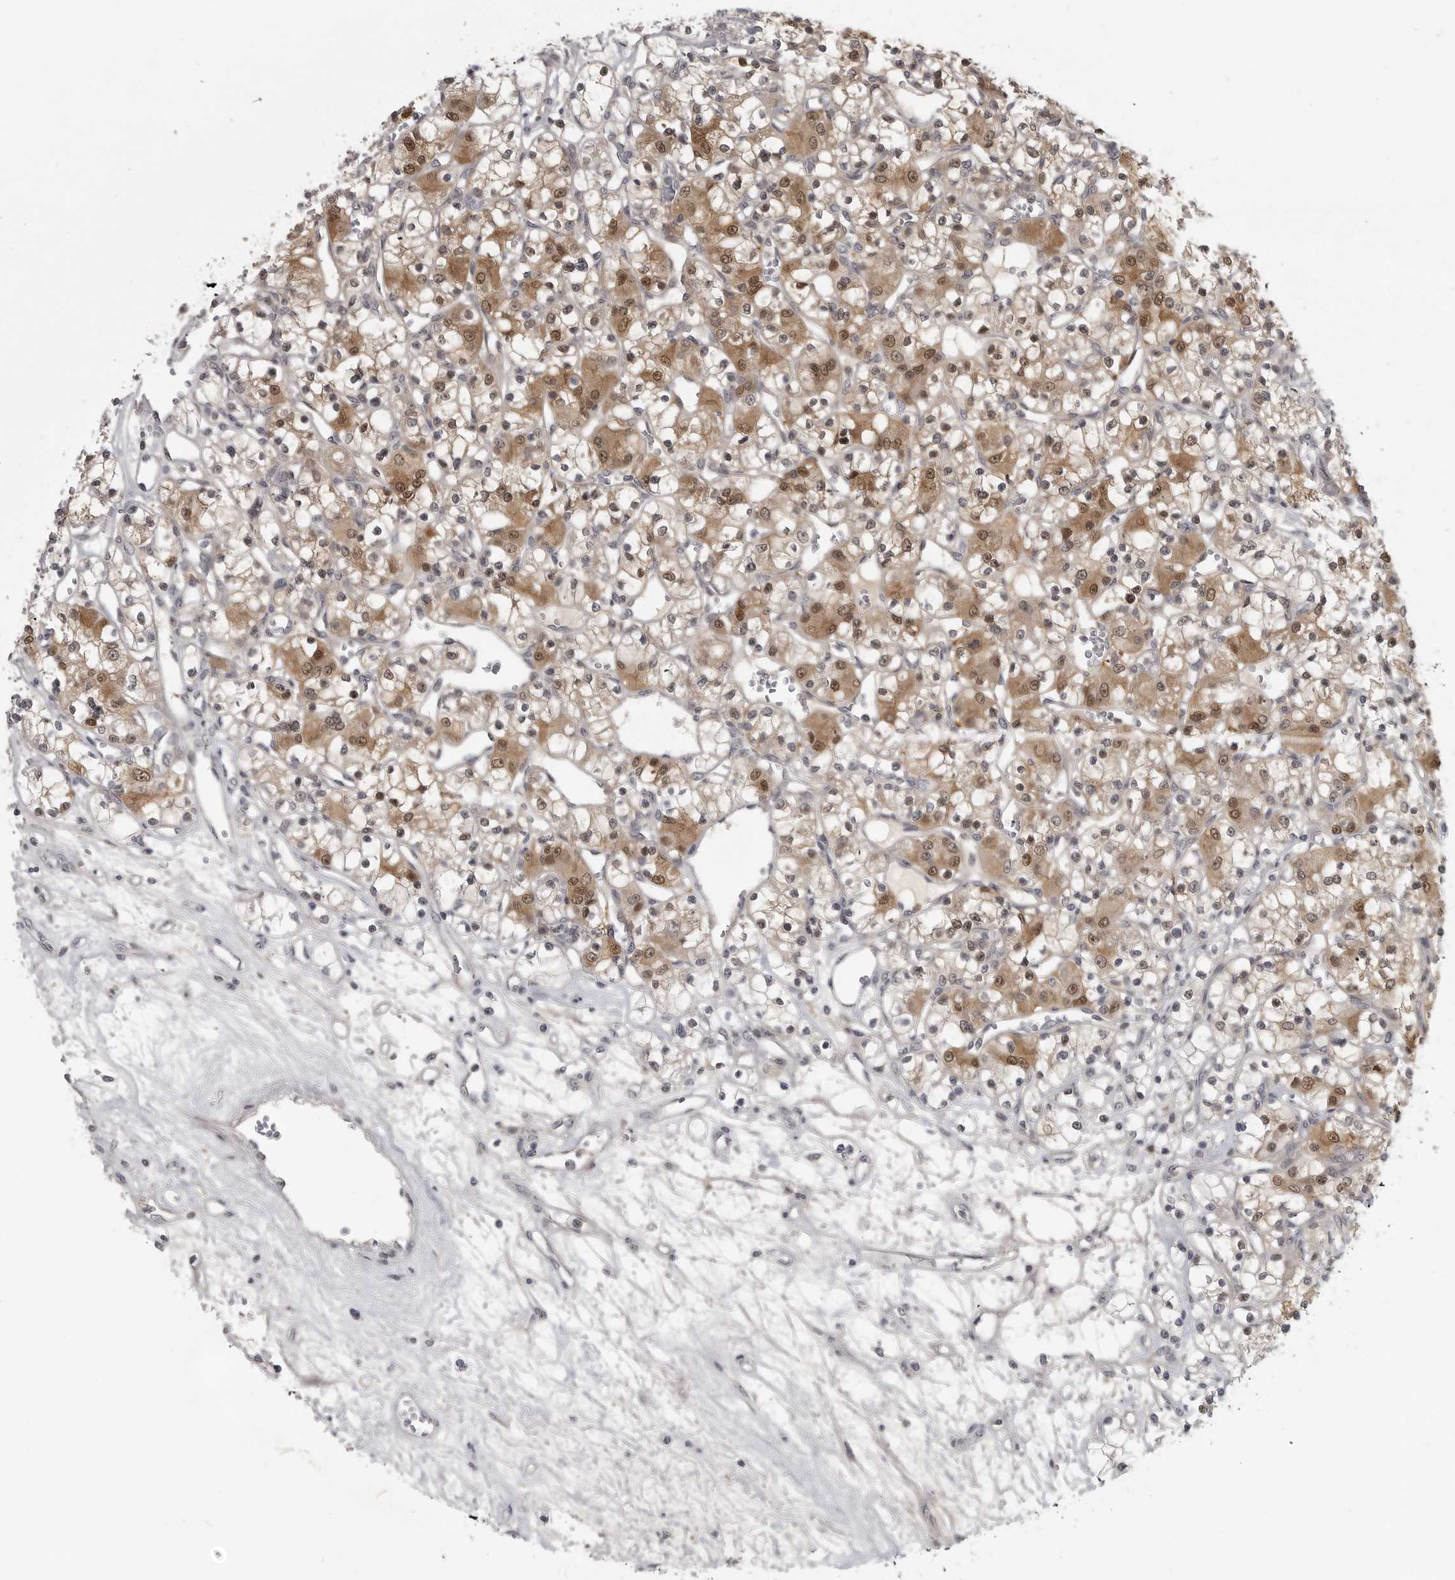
{"staining": {"intensity": "moderate", "quantity": "25%-75%", "location": "cytoplasmic/membranous,nuclear"}, "tissue": "renal cancer", "cell_type": "Tumor cells", "image_type": "cancer", "snomed": [{"axis": "morphology", "description": "Adenocarcinoma, NOS"}, {"axis": "topography", "description": "Kidney"}], "caption": "Renal cancer stained with a protein marker demonstrates moderate staining in tumor cells.", "gene": "UROD", "patient": {"sex": "female", "age": 59}}